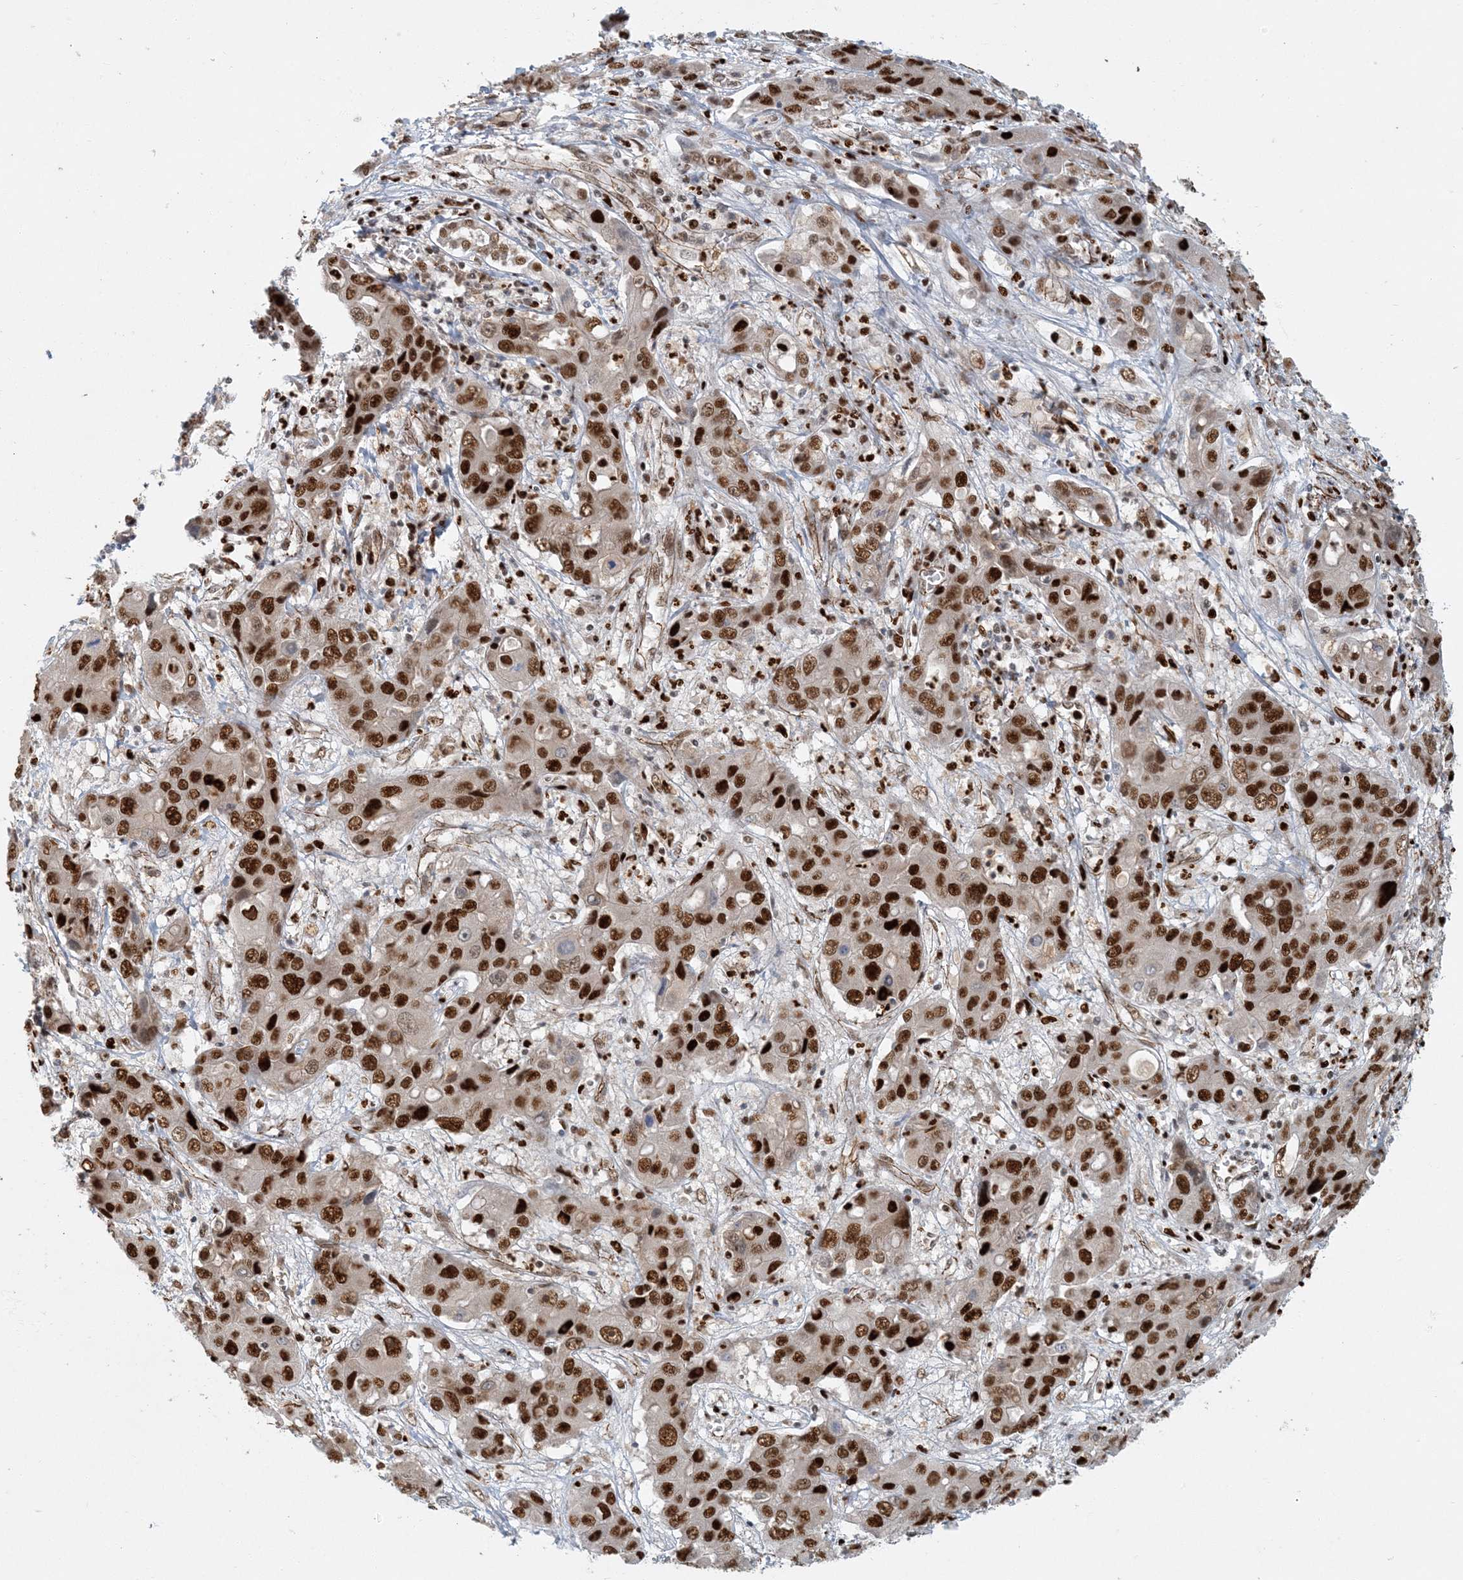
{"staining": {"intensity": "strong", "quantity": ">75%", "location": "nuclear"}, "tissue": "liver cancer", "cell_type": "Tumor cells", "image_type": "cancer", "snomed": [{"axis": "morphology", "description": "Cholangiocarcinoma"}, {"axis": "topography", "description": "Liver"}], "caption": "IHC histopathology image of human liver cholangiocarcinoma stained for a protein (brown), which demonstrates high levels of strong nuclear positivity in about >75% of tumor cells.", "gene": "AK9", "patient": {"sex": "male", "age": 67}}